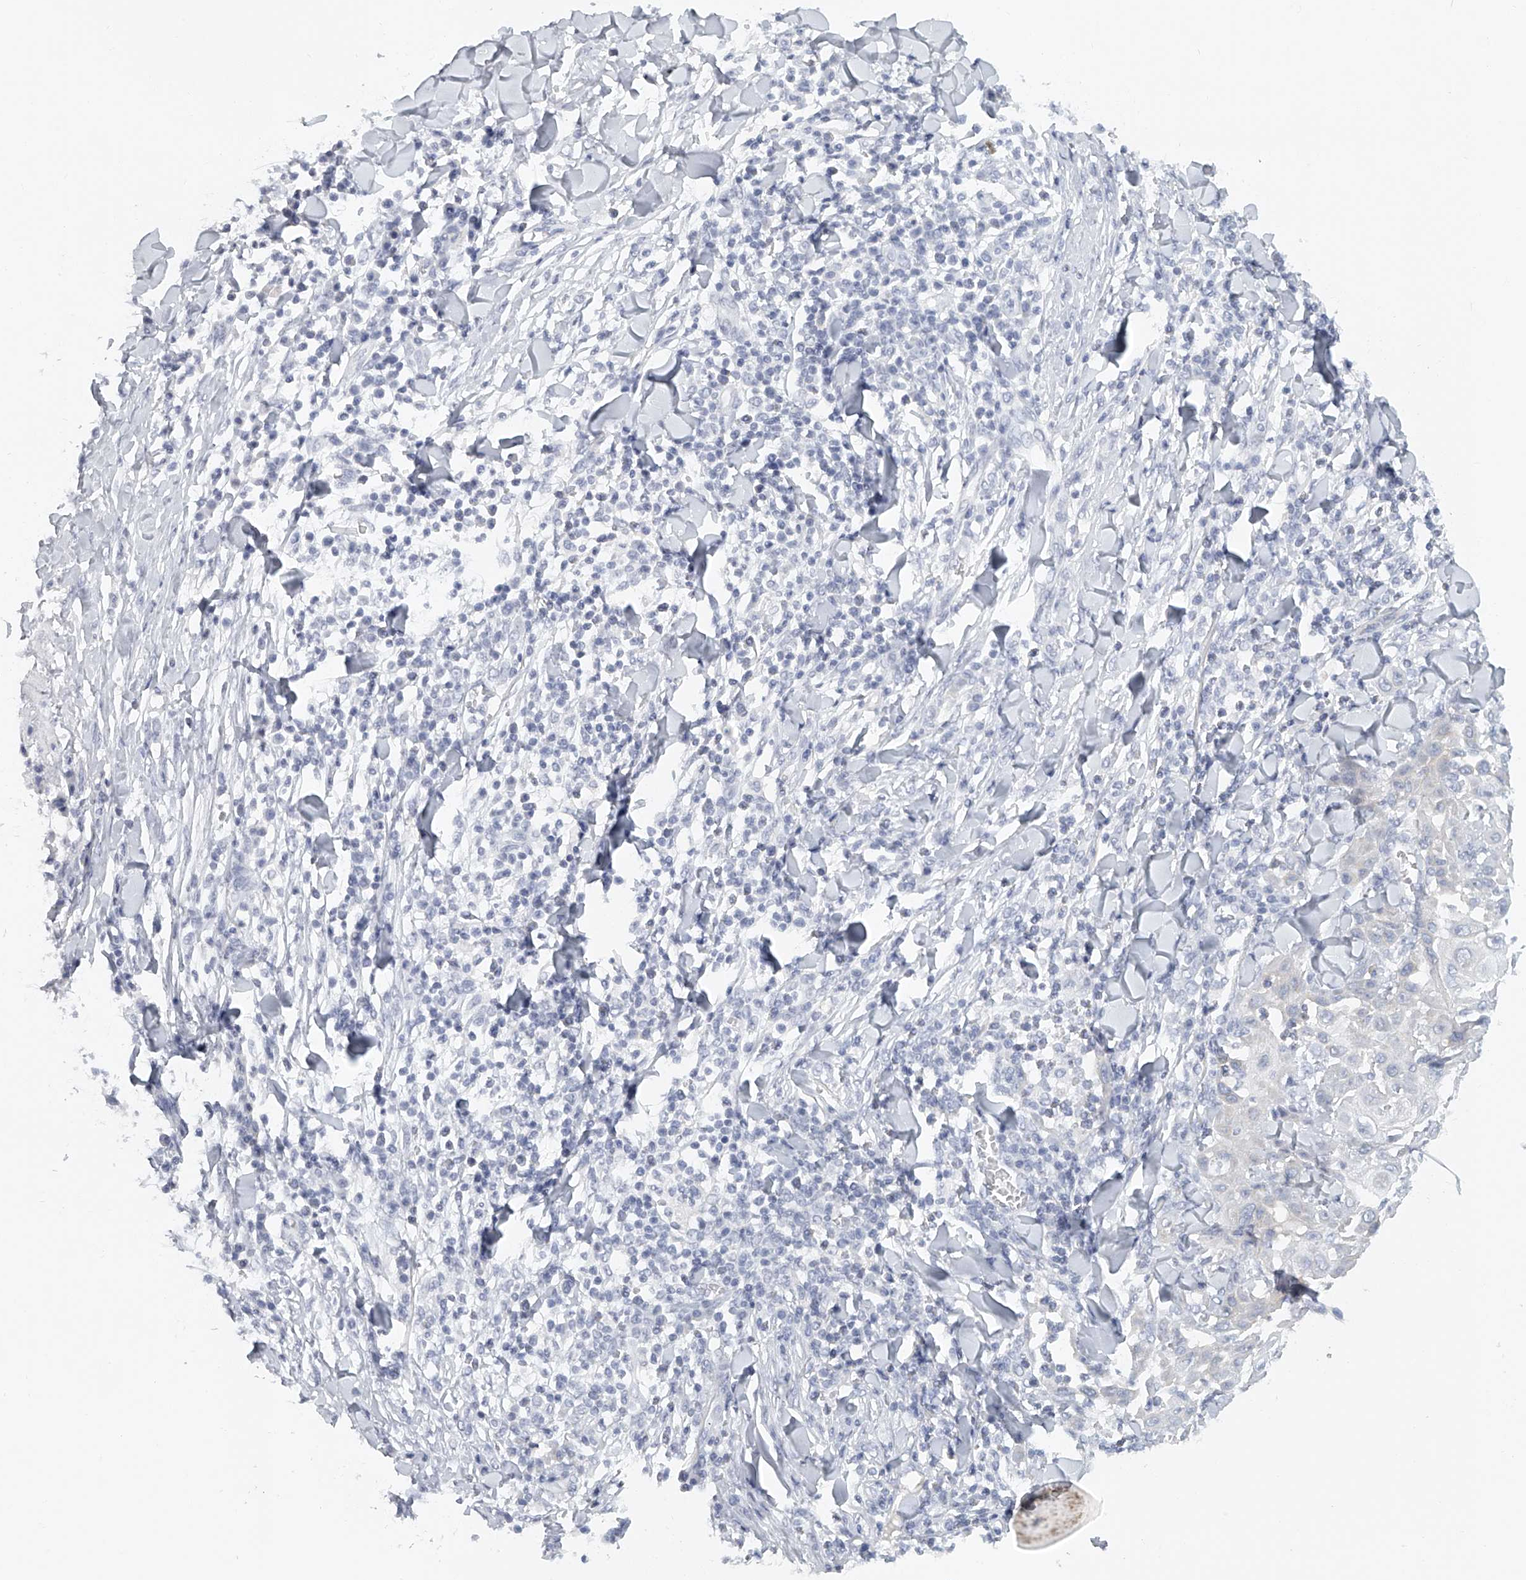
{"staining": {"intensity": "negative", "quantity": "none", "location": "none"}, "tissue": "skin cancer", "cell_type": "Tumor cells", "image_type": "cancer", "snomed": [{"axis": "morphology", "description": "Squamous cell carcinoma, NOS"}, {"axis": "topography", "description": "Skin"}], "caption": "Protein analysis of squamous cell carcinoma (skin) shows no significant staining in tumor cells.", "gene": "FAT2", "patient": {"sex": "male", "age": 24}}